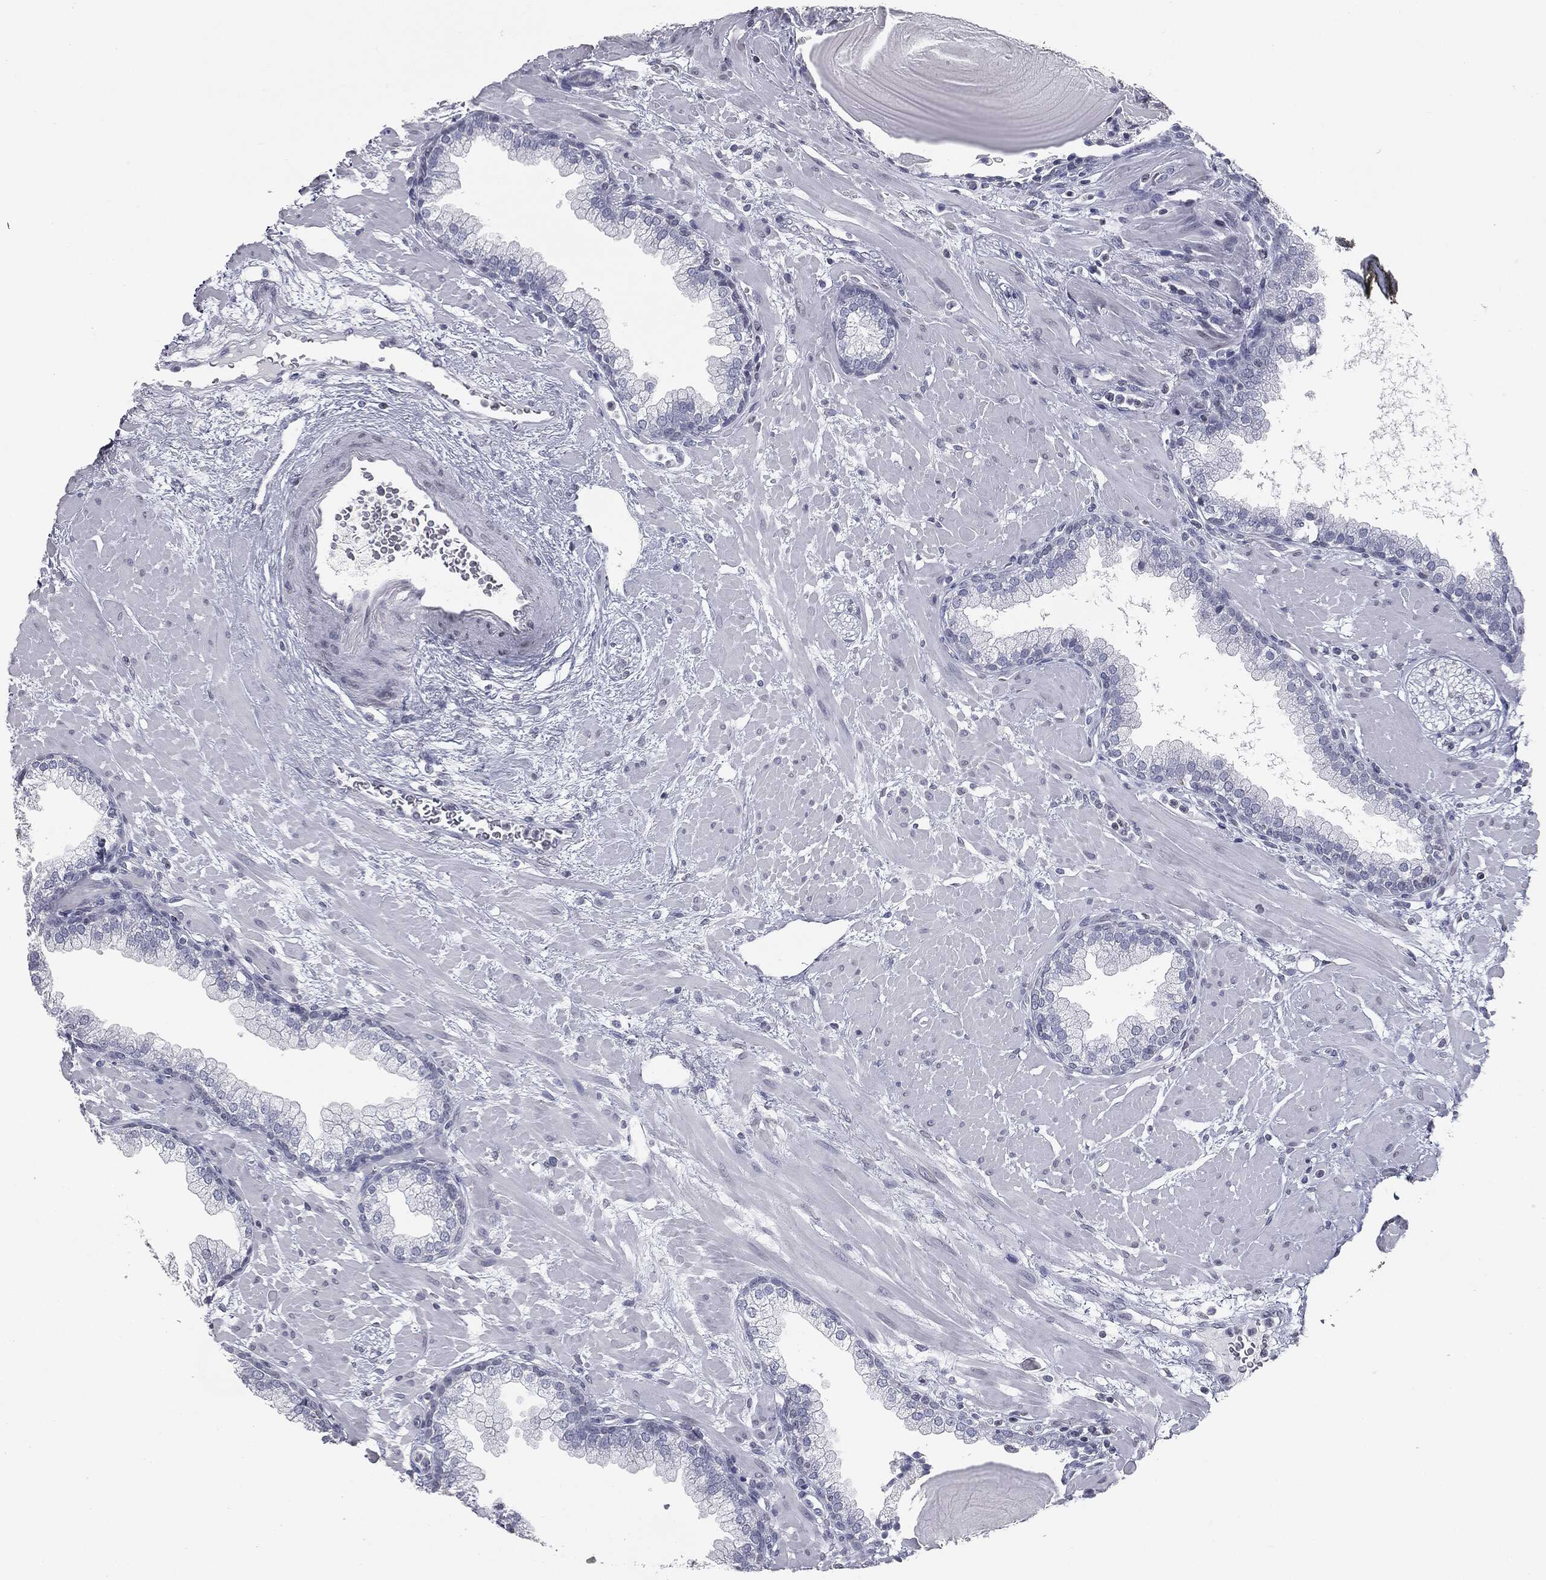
{"staining": {"intensity": "negative", "quantity": "none", "location": "none"}, "tissue": "prostate", "cell_type": "Glandular cells", "image_type": "normal", "snomed": [{"axis": "morphology", "description": "Normal tissue, NOS"}, {"axis": "topography", "description": "Prostate"}], "caption": "This is a histopathology image of IHC staining of benign prostate, which shows no expression in glandular cells.", "gene": "ALDOB", "patient": {"sex": "male", "age": 63}}